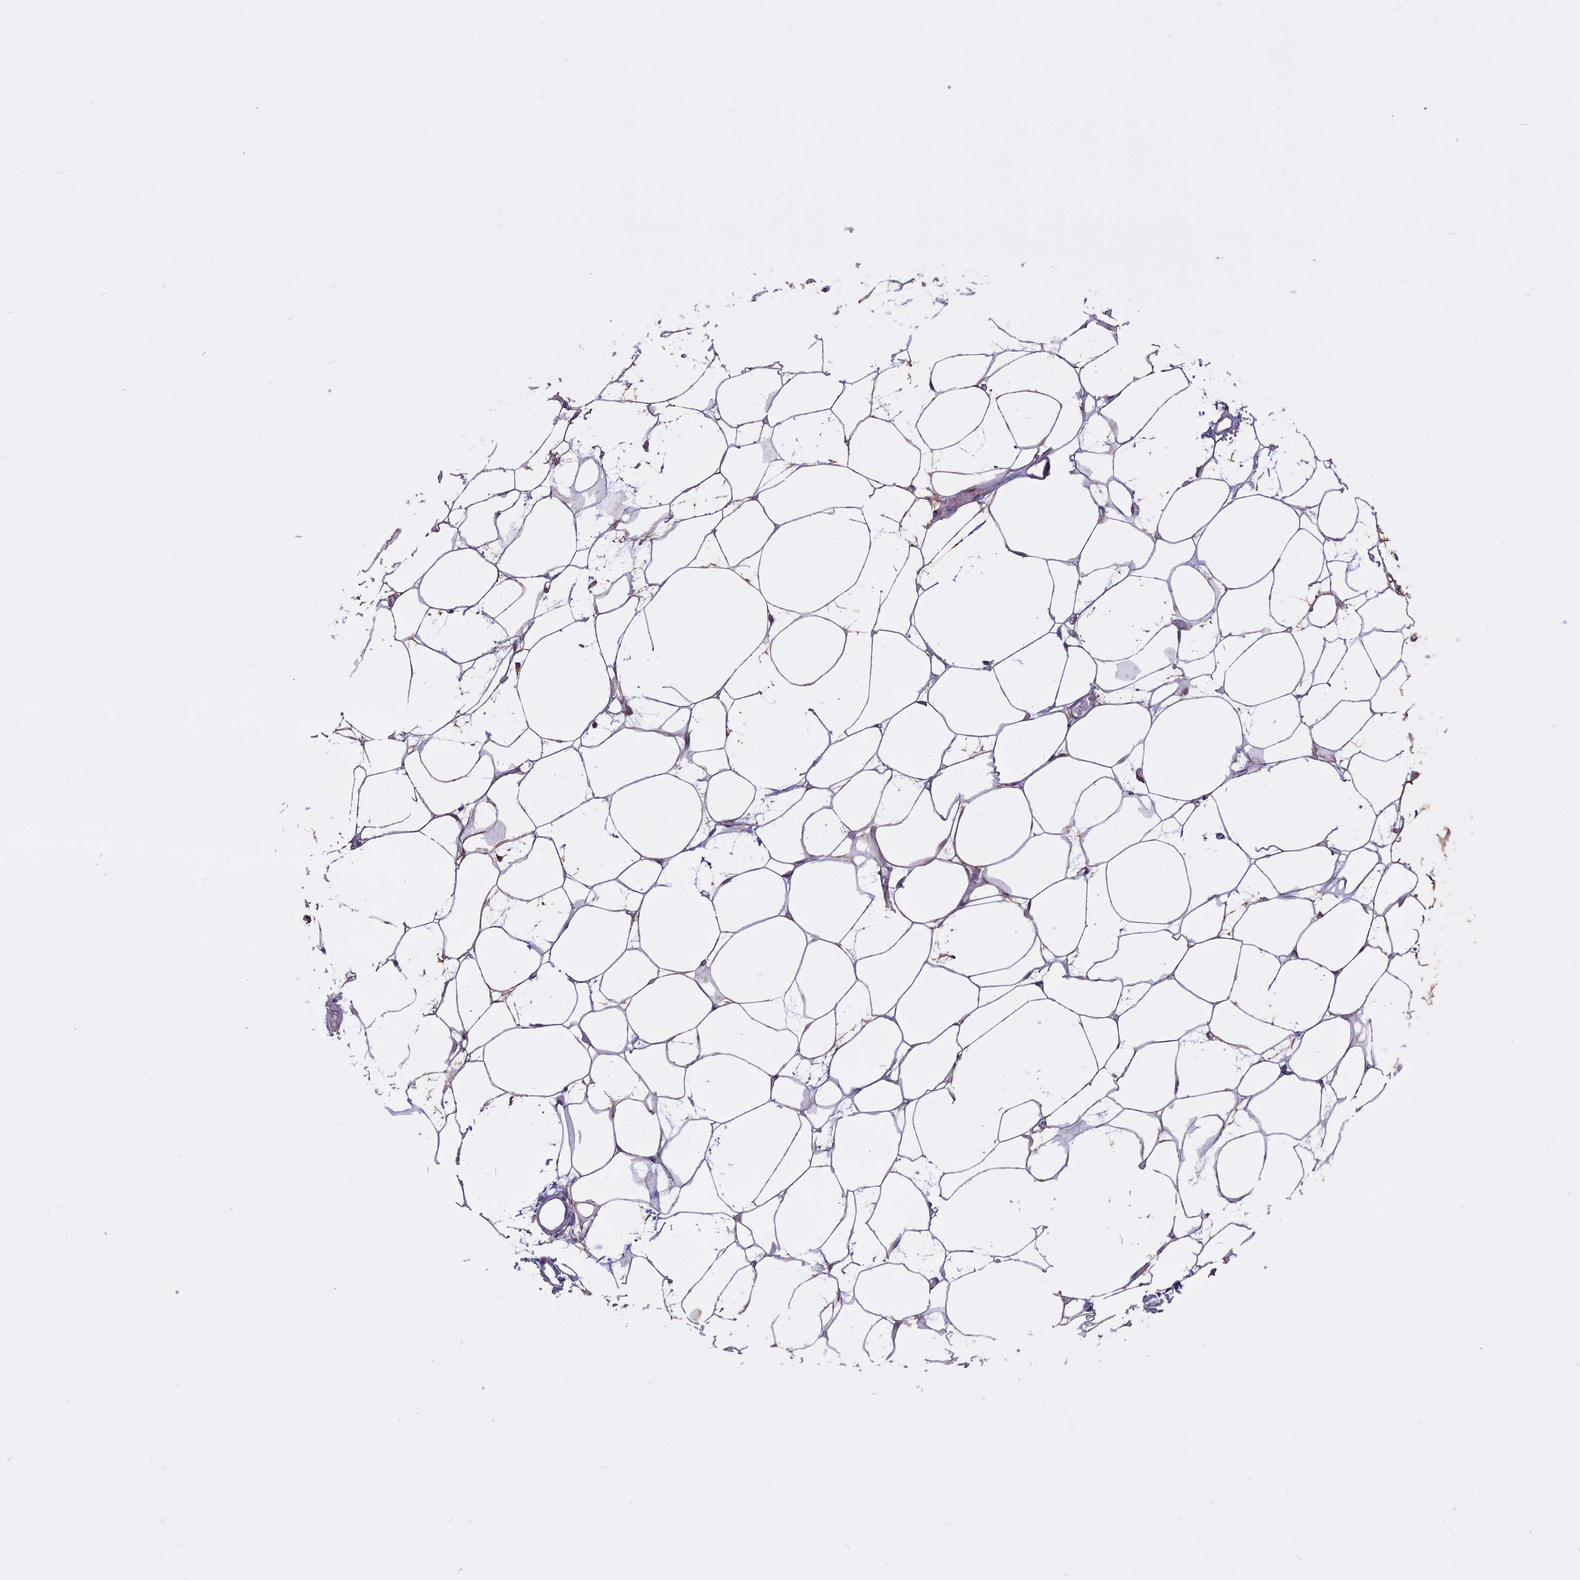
{"staining": {"intensity": "negative", "quantity": "none", "location": "none"}, "tissue": "adipose tissue", "cell_type": "Adipocytes", "image_type": "normal", "snomed": [{"axis": "morphology", "description": "Normal tissue, NOS"}, {"axis": "topography", "description": "Breast"}], "caption": "The histopathology image reveals no staining of adipocytes in normal adipose tissue.", "gene": "SPHKAP", "patient": {"sex": "female", "age": 23}}